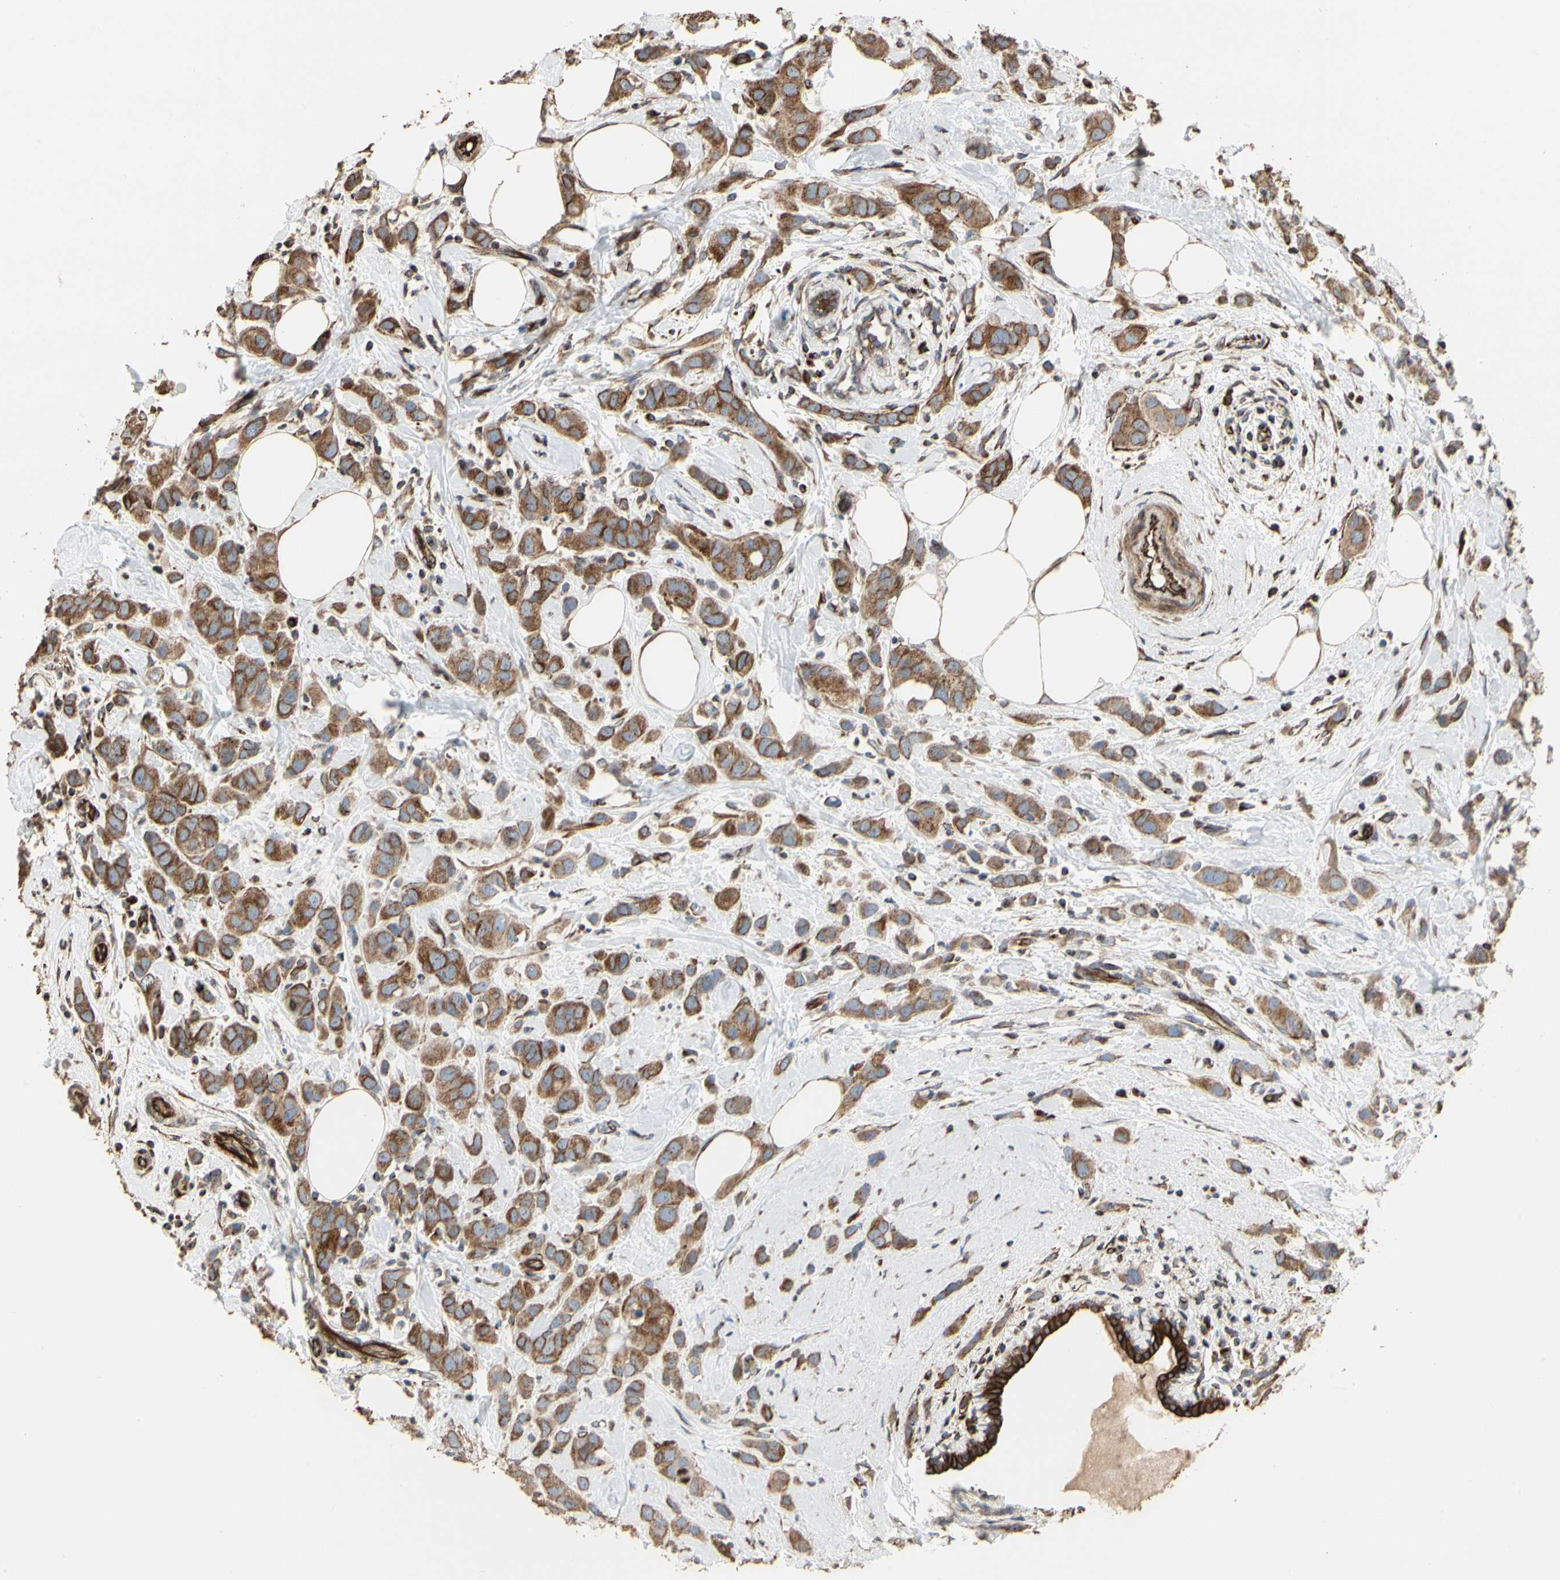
{"staining": {"intensity": "moderate", "quantity": ">75%", "location": "cytoplasmic/membranous"}, "tissue": "breast cancer", "cell_type": "Tumor cells", "image_type": "cancer", "snomed": [{"axis": "morphology", "description": "Normal tissue, NOS"}, {"axis": "morphology", "description": "Duct carcinoma"}, {"axis": "topography", "description": "Breast"}], "caption": "High-power microscopy captured an immunohistochemistry (IHC) photomicrograph of breast intraductal carcinoma, revealing moderate cytoplasmic/membranous staining in about >75% of tumor cells.", "gene": "TUBA1A", "patient": {"sex": "female", "age": 50}}